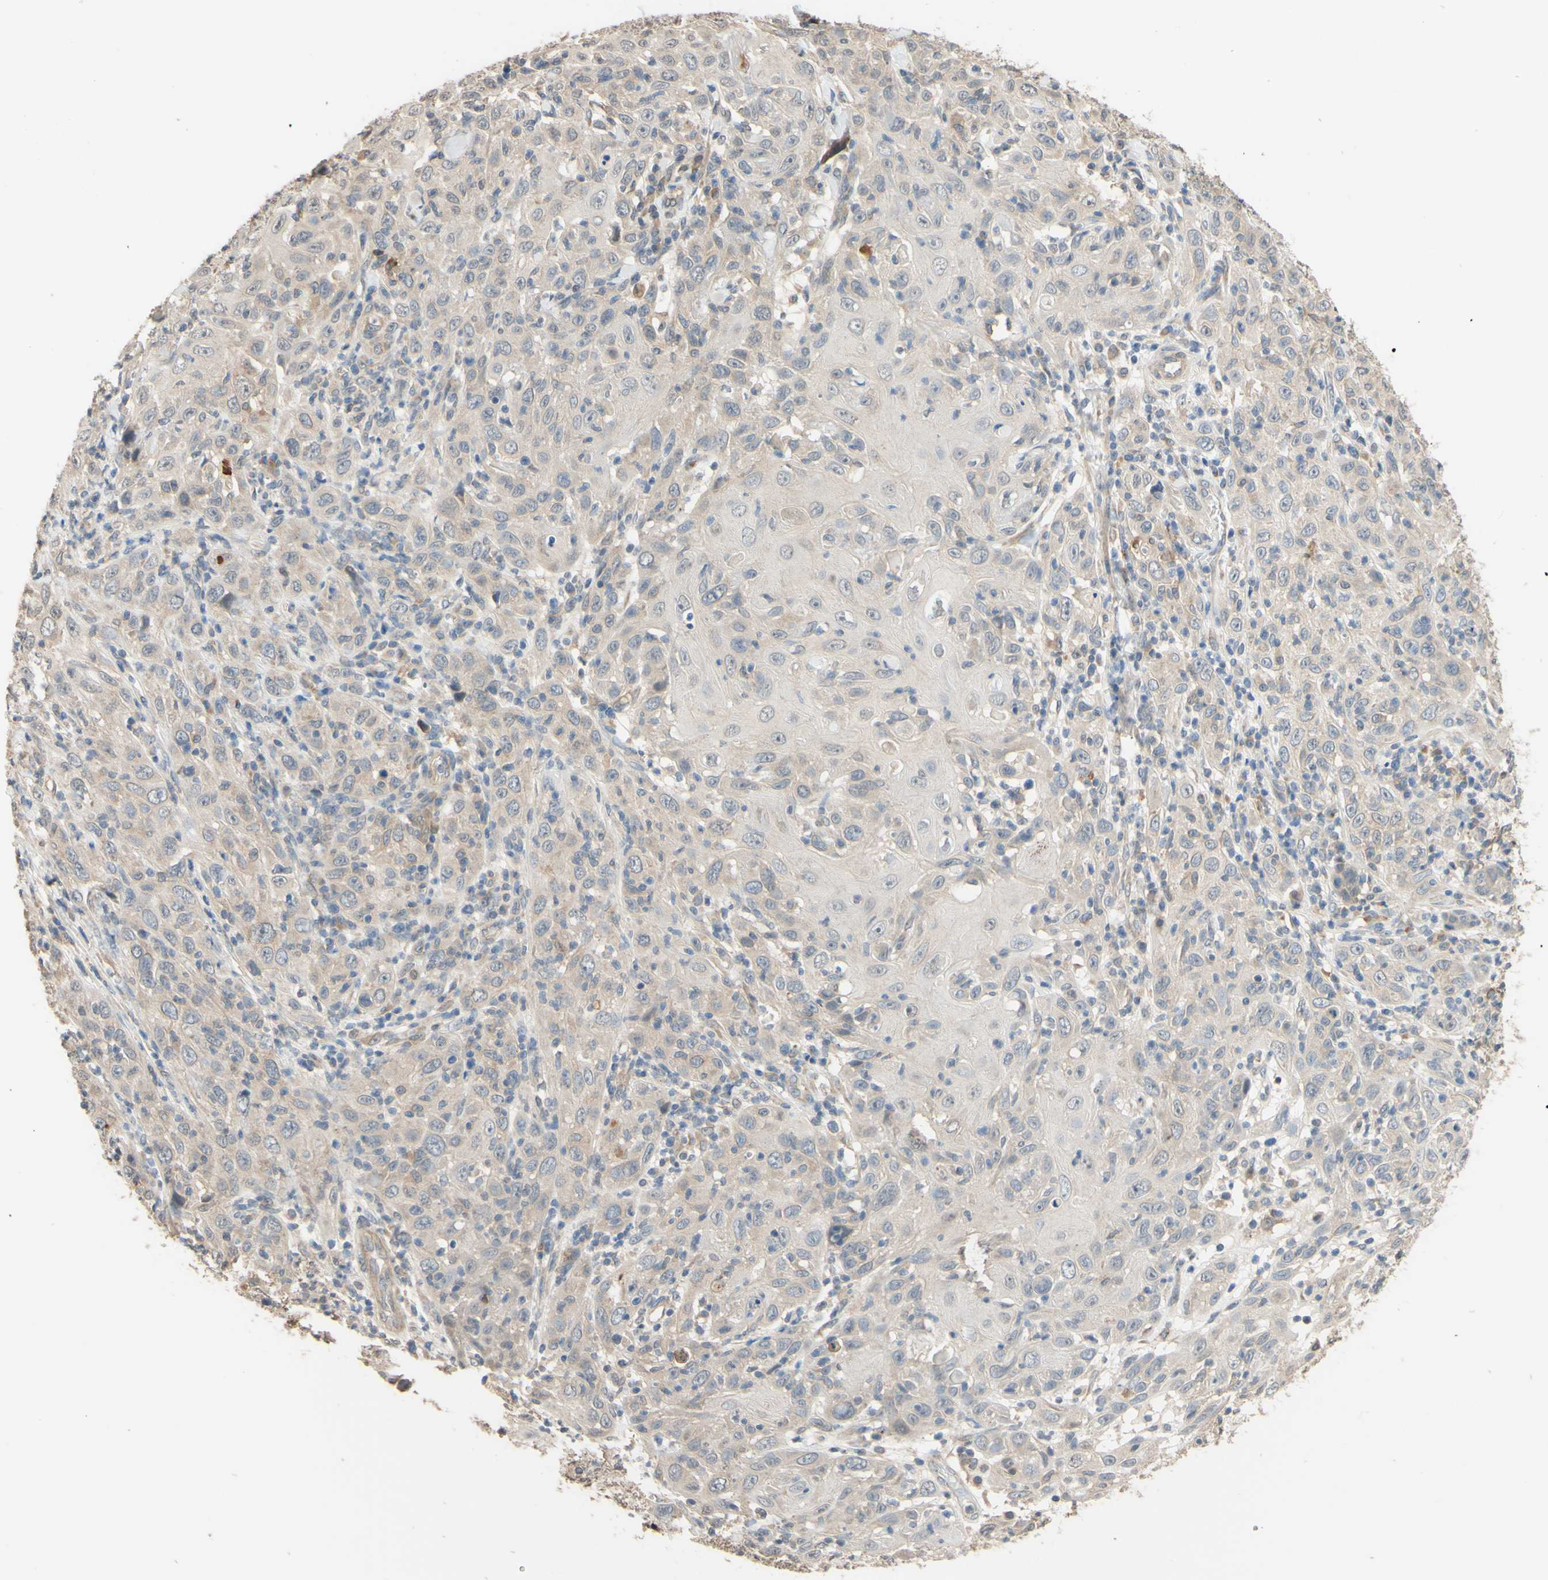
{"staining": {"intensity": "negative", "quantity": "none", "location": "none"}, "tissue": "skin cancer", "cell_type": "Tumor cells", "image_type": "cancer", "snomed": [{"axis": "morphology", "description": "Squamous cell carcinoma, NOS"}, {"axis": "topography", "description": "Skin"}], "caption": "Immunohistochemistry histopathology image of neoplastic tissue: human squamous cell carcinoma (skin) stained with DAB (3,3'-diaminobenzidine) exhibits no significant protein expression in tumor cells. (Stains: DAB immunohistochemistry with hematoxylin counter stain, Microscopy: brightfield microscopy at high magnification).", "gene": "SMIM19", "patient": {"sex": "female", "age": 88}}